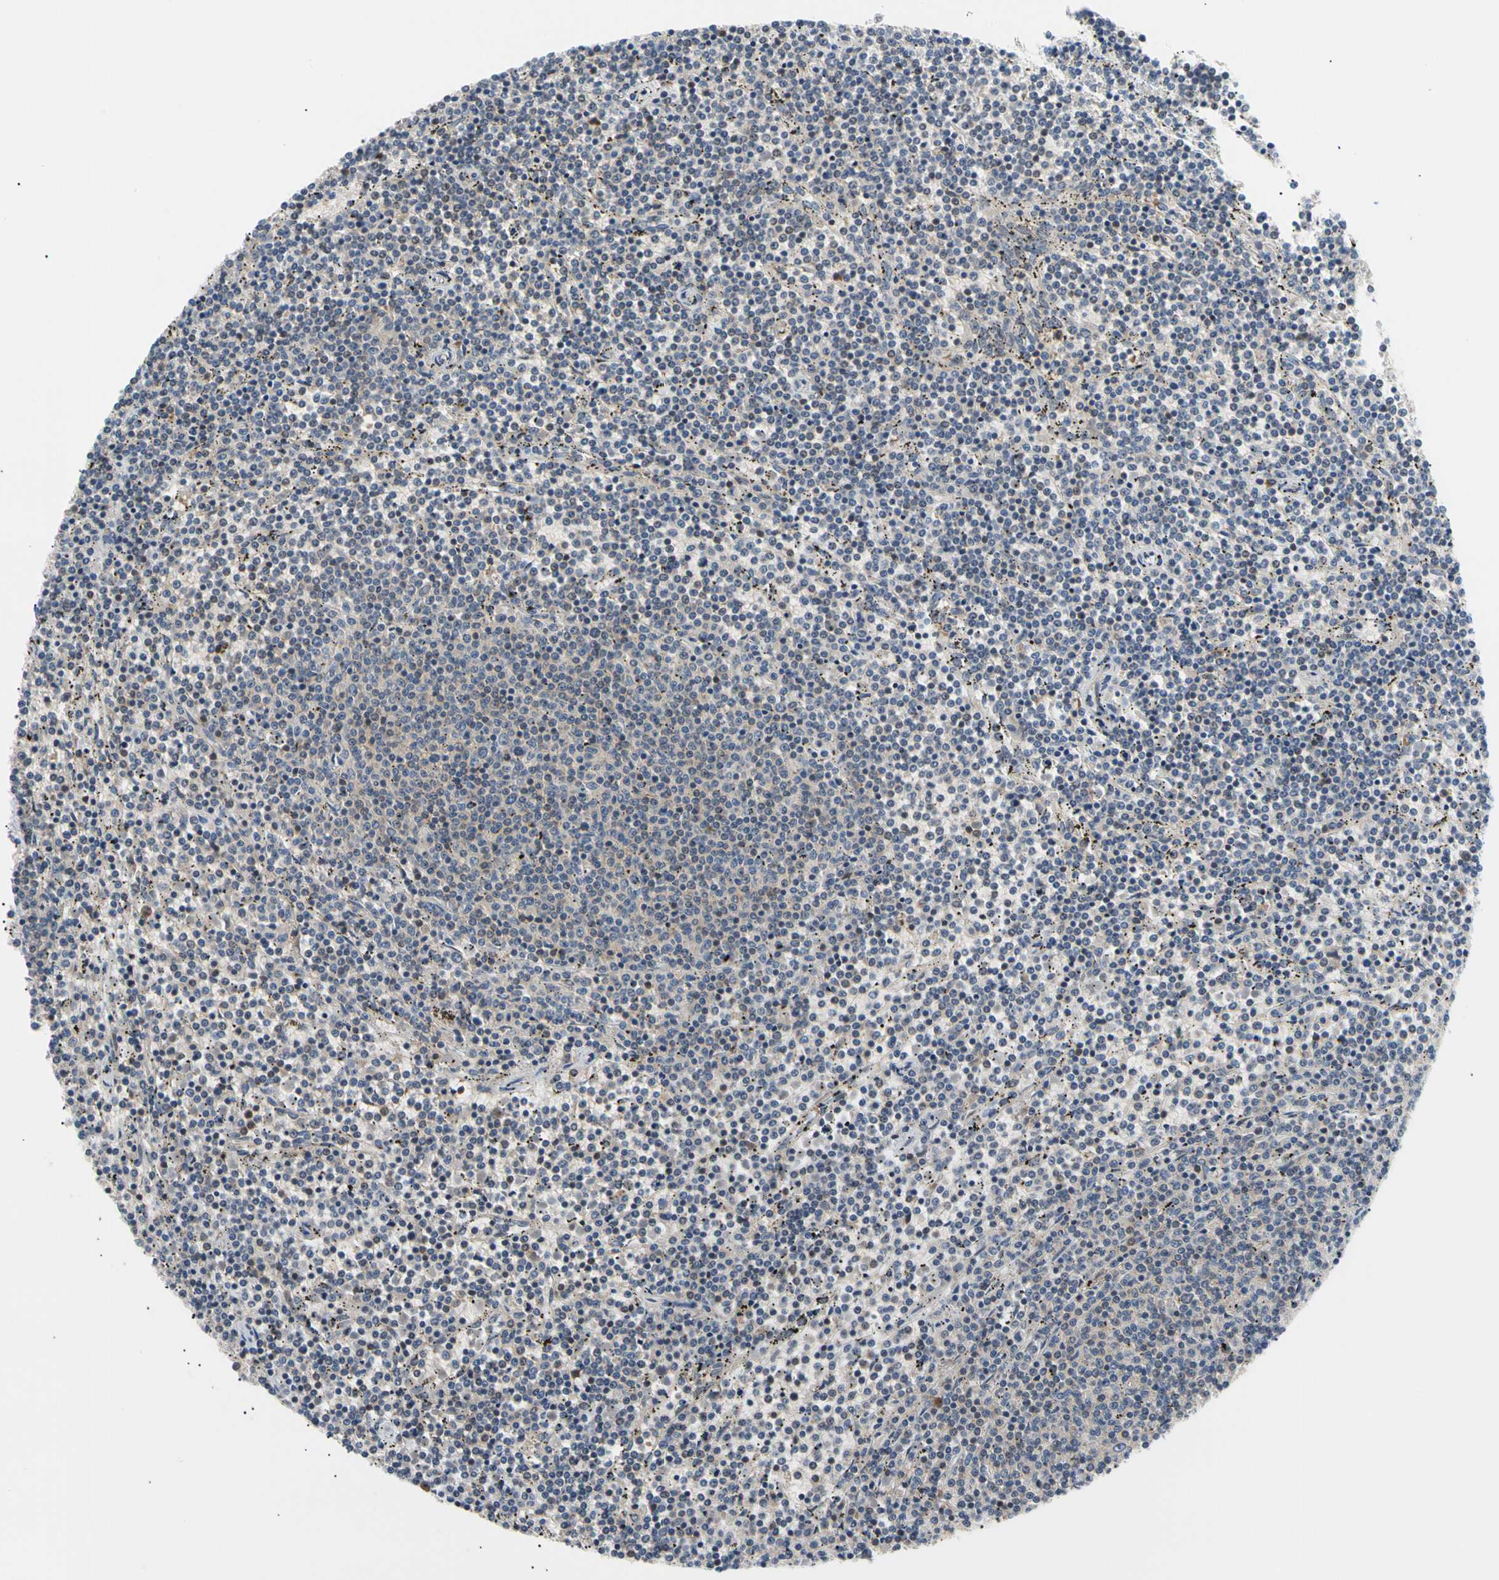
{"staining": {"intensity": "negative", "quantity": "none", "location": "none"}, "tissue": "lymphoma", "cell_type": "Tumor cells", "image_type": "cancer", "snomed": [{"axis": "morphology", "description": "Malignant lymphoma, non-Hodgkin's type, Low grade"}, {"axis": "topography", "description": "Spleen"}], "caption": "There is no significant positivity in tumor cells of lymphoma.", "gene": "SEC23B", "patient": {"sex": "female", "age": 50}}